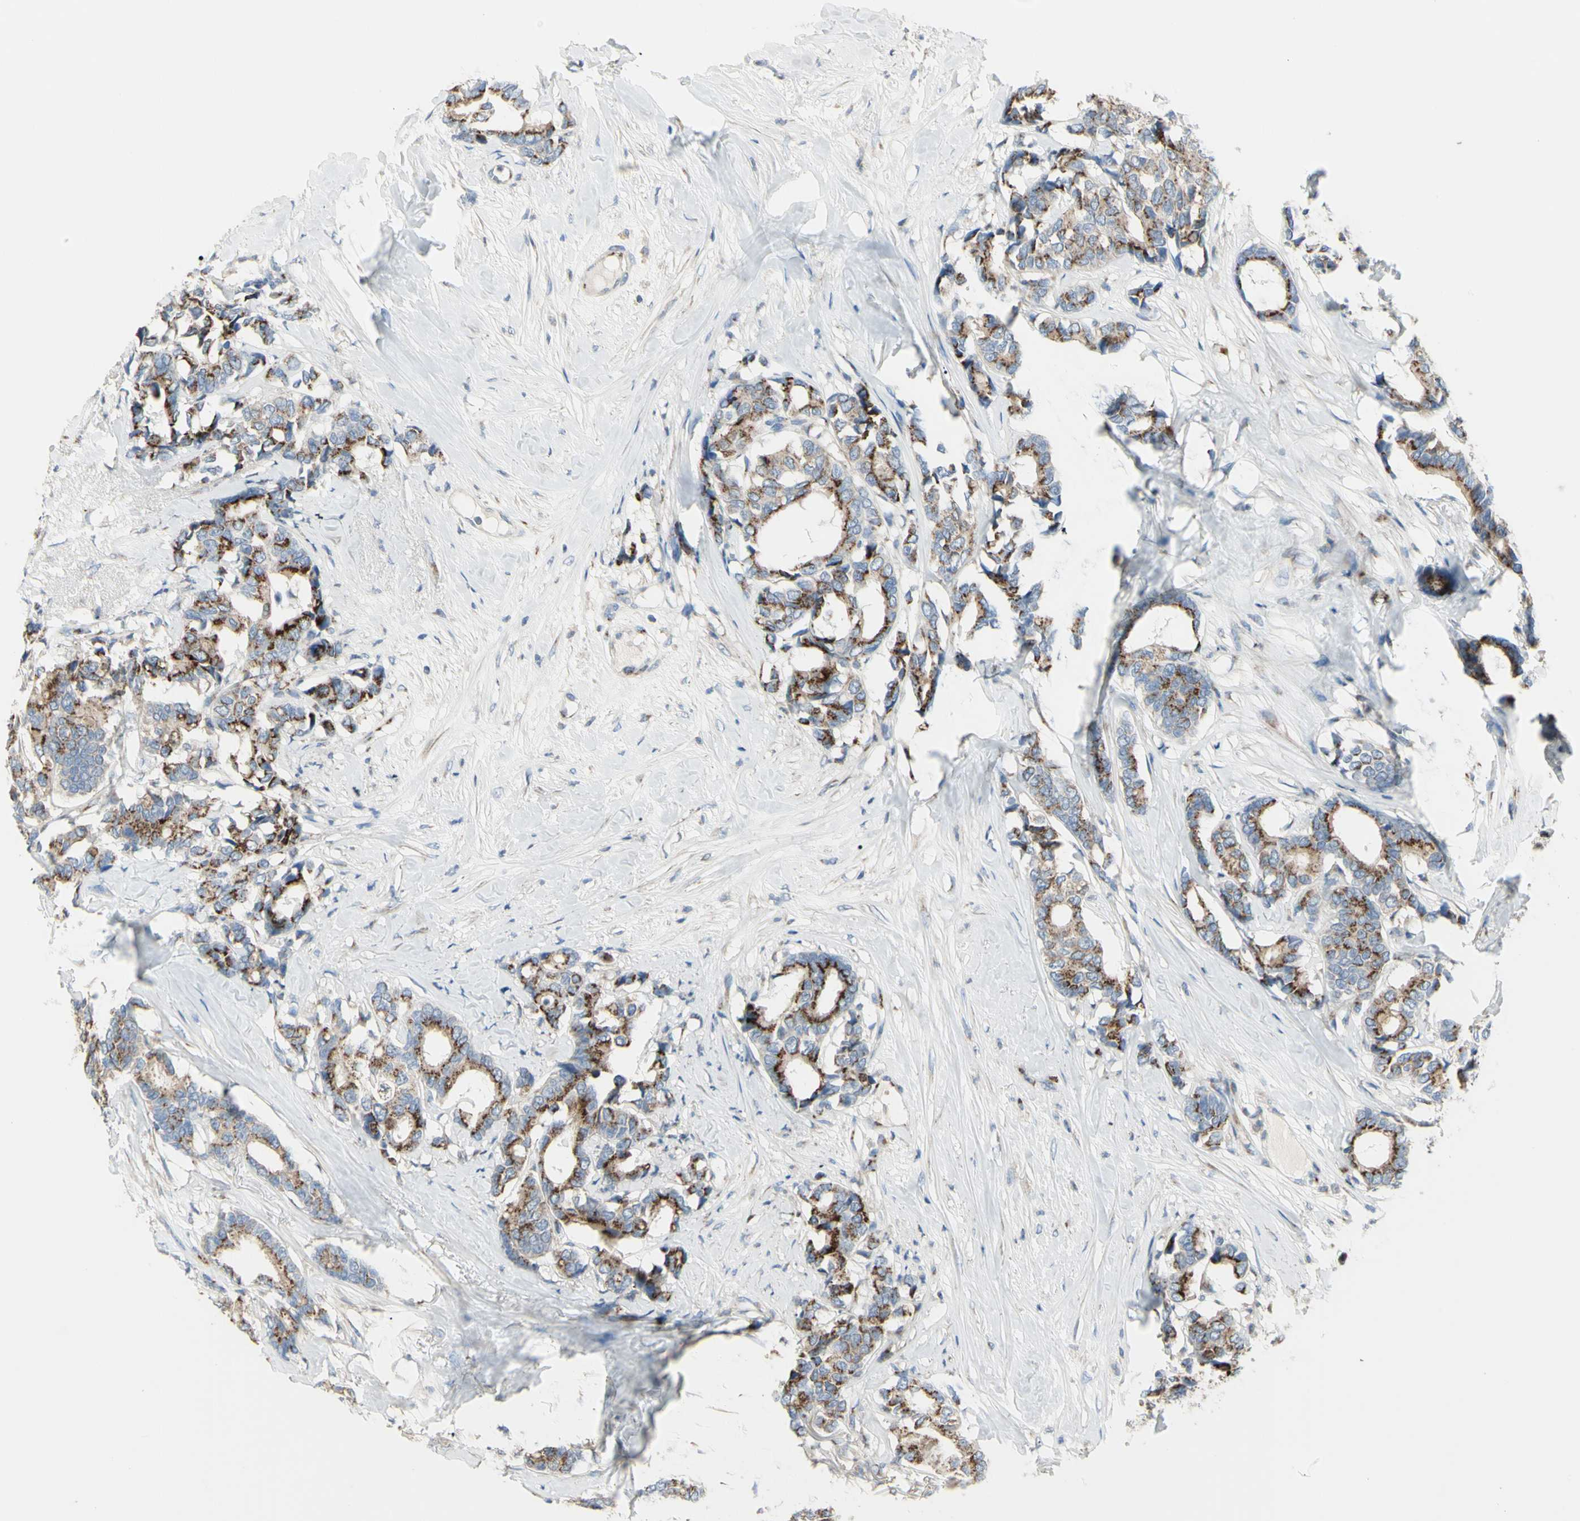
{"staining": {"intensity": "moderate", "quantity": ">75%", "location": "cytoplasmic/membranous"}, "tissue": "breast cancer", "cell_type": "Tumor cells", "image_type": "cancer", "snomed": [{"axis": "morphology", "description": "Duct carcinoma"}, {"axis": "topography", "description": "Breast"}], "caption": "Protein staining shows moderate cytoplasmic/membranous positivity in approximately >75% of tumor cells in breast cancer (intraductal carcinoma).", "gene": "B4GALT3", "patient": {"sex": "female", "age": 87}}